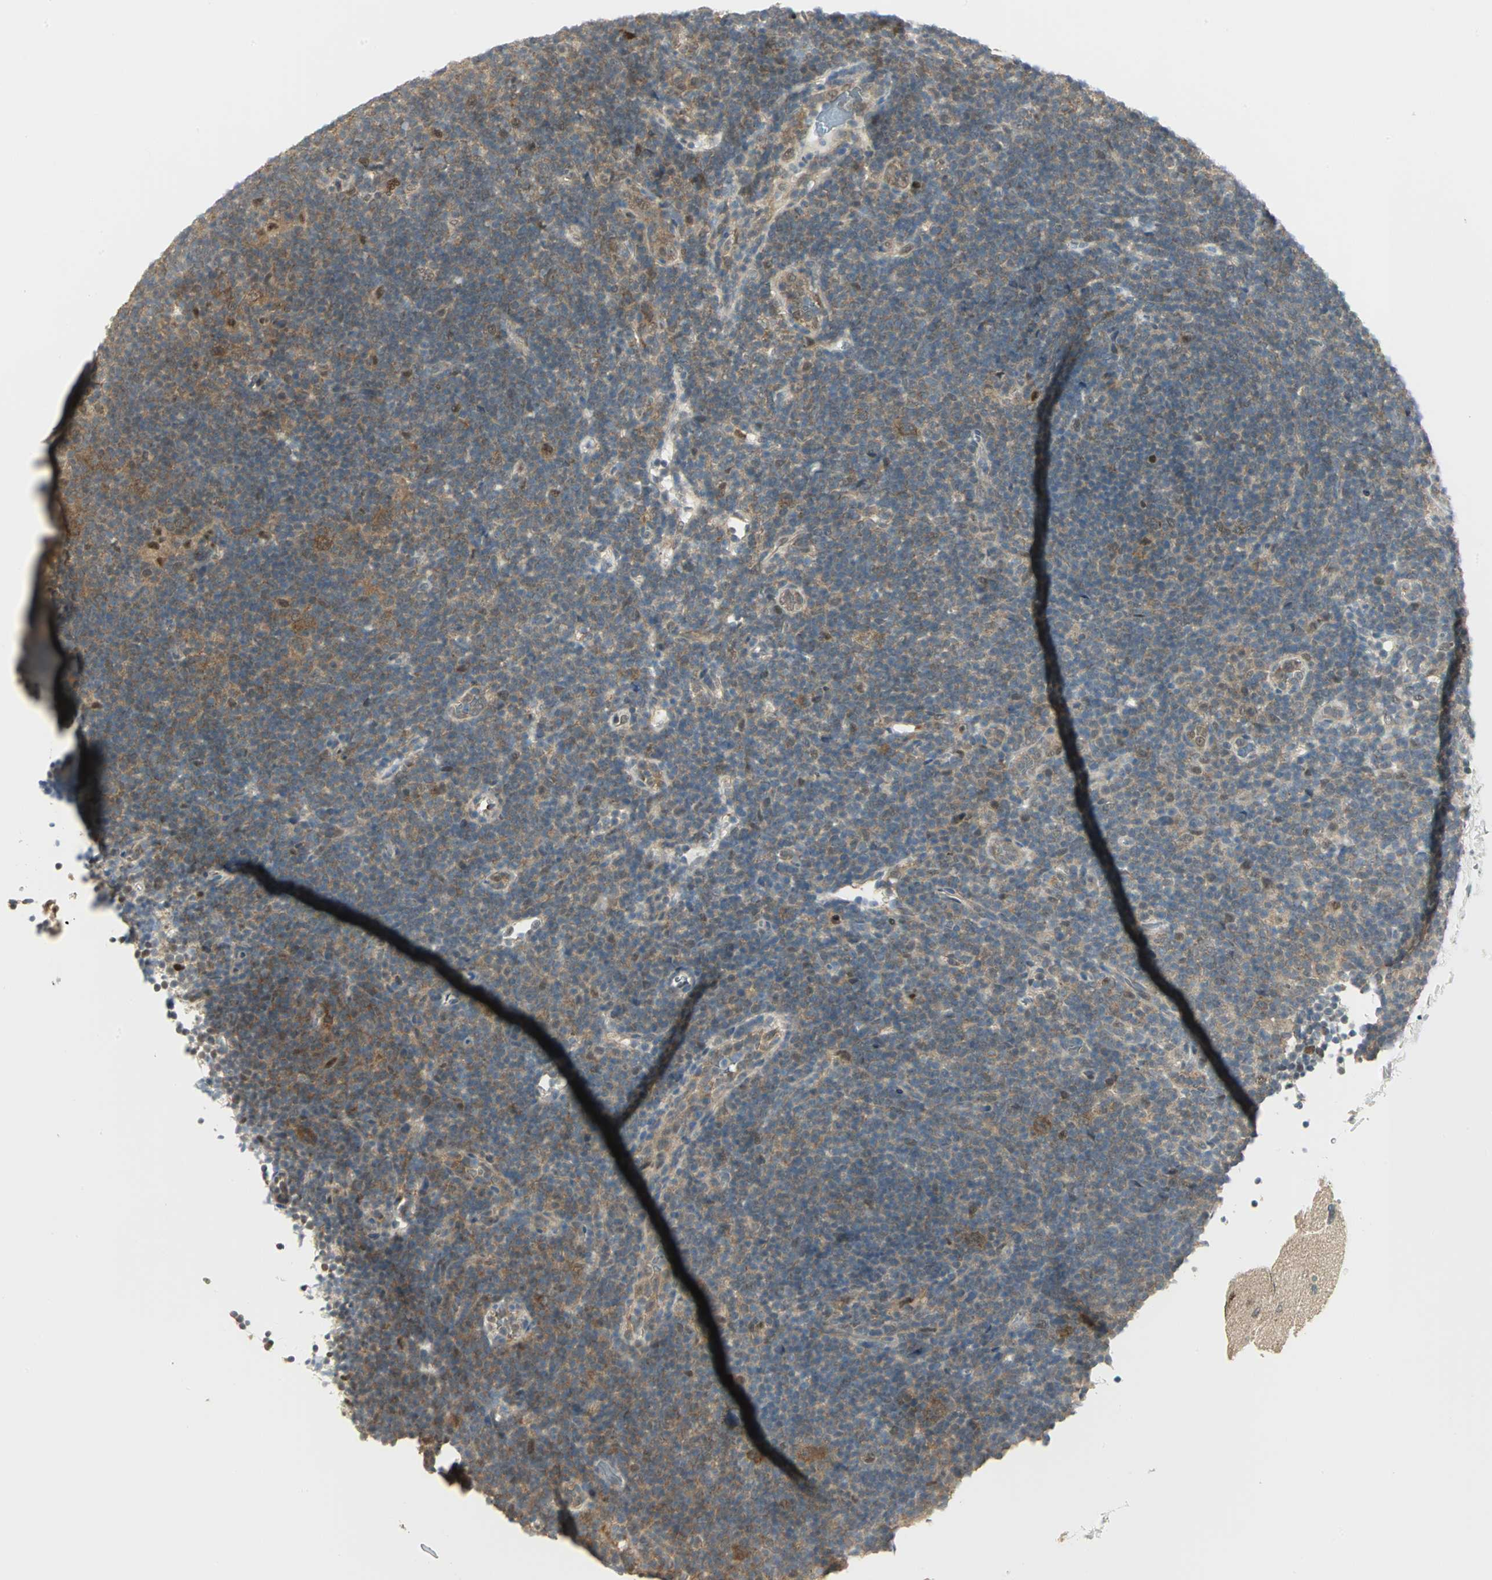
{"staining": {"intensity": "moderate", "quantity": "25%-75%", "location": "cytoplasmic/membranous"}, "tissue": "lymphoma", "cell_type": "Tumor cells", "image_type": "cancer", "snomed": [{"axis": "morphology", "description": "Hodgkin's disease, NOS"}, {"axis": "topography", "description": "Lymph node"}], "caption": "Immunohistochemistry staining of Hodgkin's disease, which demonstrates medium levels of moderate cytoplasmic/membranous expression in approximately 25%-75% of tumor cells indicating moderate cytoplasmic/membranous protein staining. The staining was performed using DAB (3,3'-diaminobenzidine) (brown) for protein detection and nuclei were counterstained in hematoxylin (blue).", "gene": "PSMC4", "patient": {"sex": "female", "age": 57}}